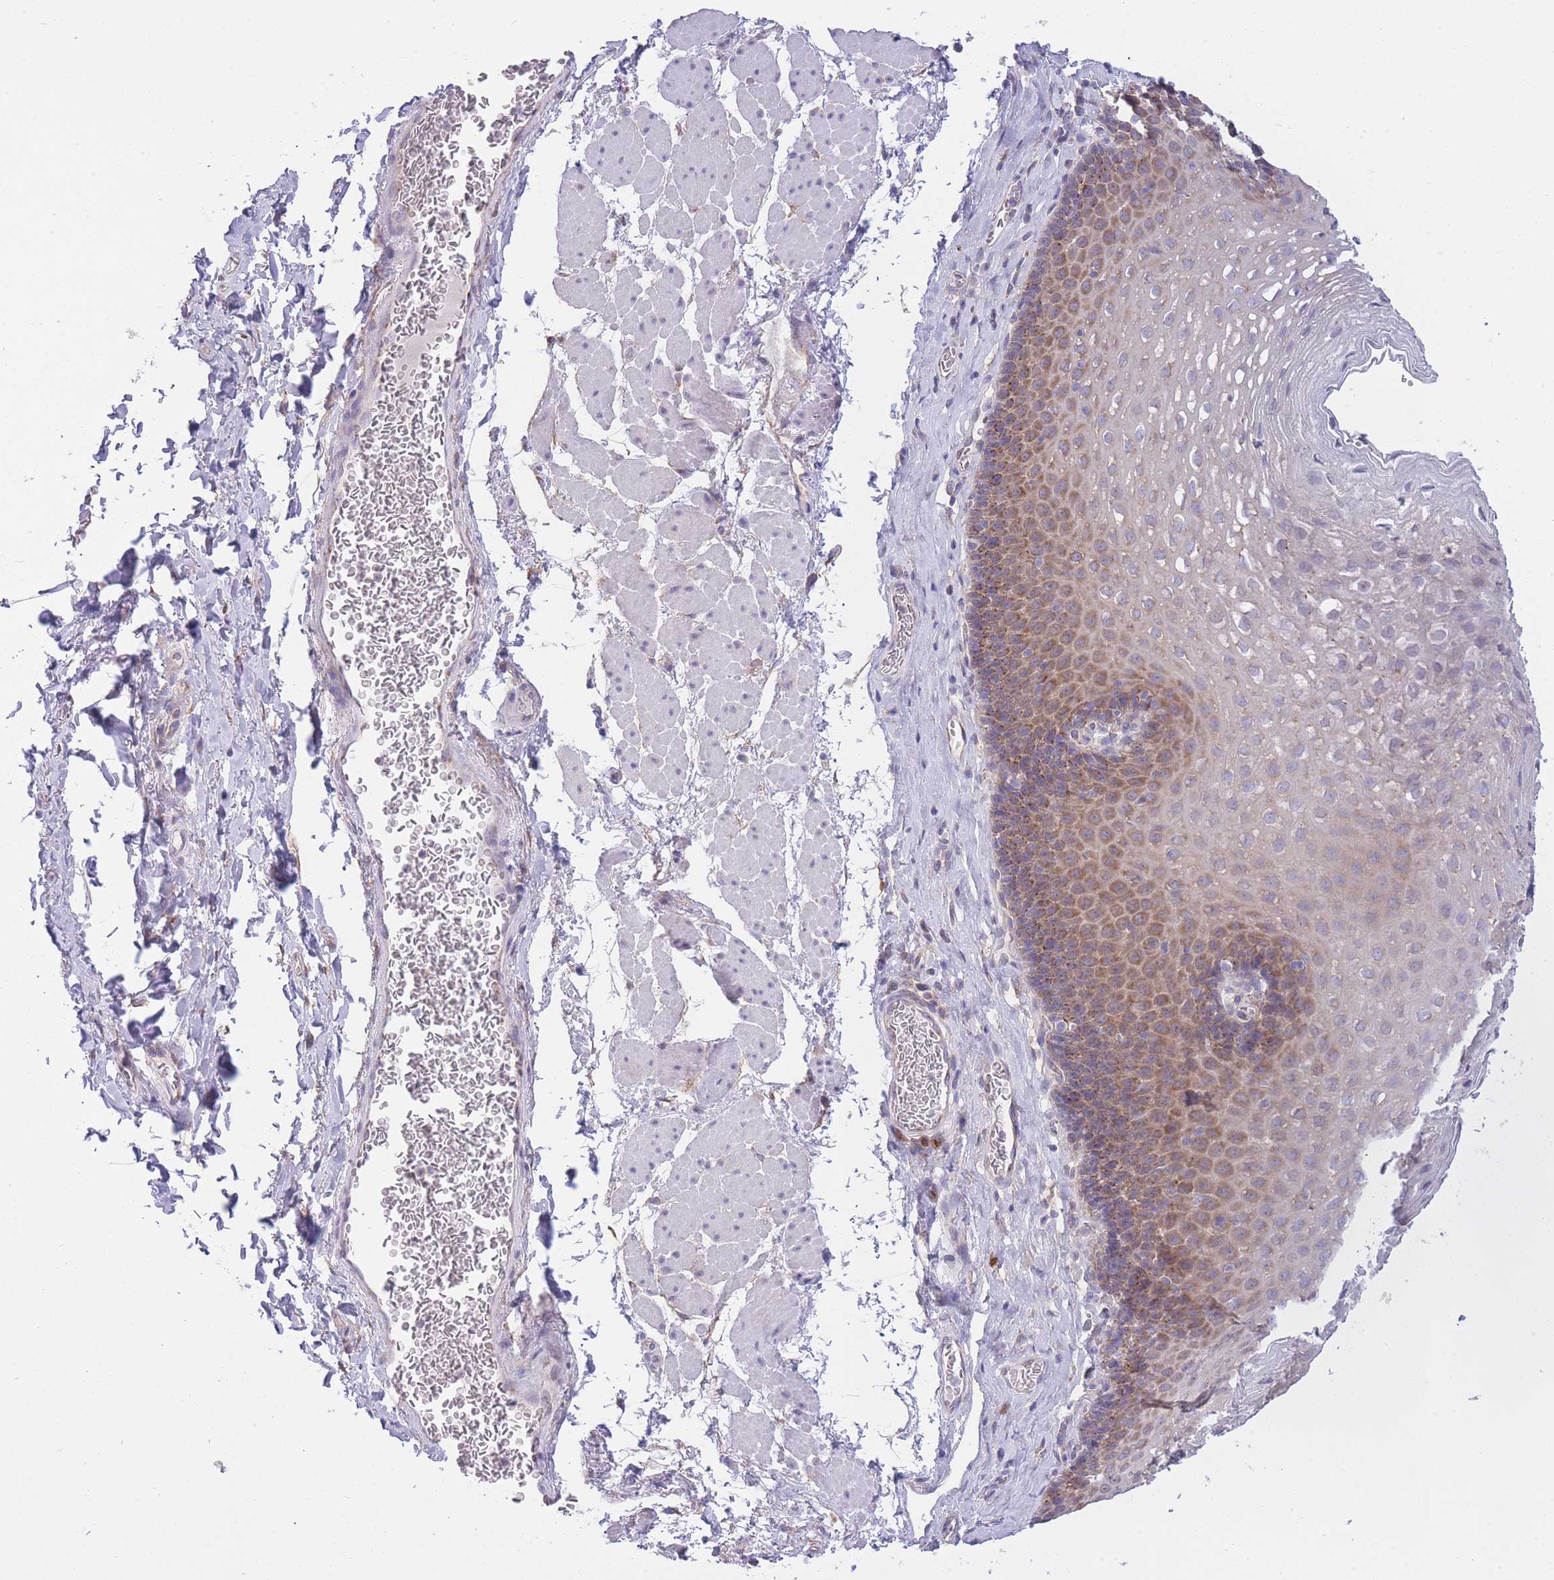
{"staining": {"intensity": "moderate", "quantity": ">75%", "location": "cytoplasmic/membranous"}, "tissue": "esophagus", "cell_type": "Squamous epithelial cells", "image_type": "normal", "snomed": [{"axis": "morphology", "description": "Normal tissue, NOS"}, {"axis": "topography", "description": "Esophagus"}], "caption": "An IHC photomicrograph of unremarkable tissue is shown. Protein staining in brown shows moderate cytoplasmic/membranous positivity in esophagus within squamous epithelial cells.", "gene": "COPG1", "patient": {"sex": "female", "age": 66}}